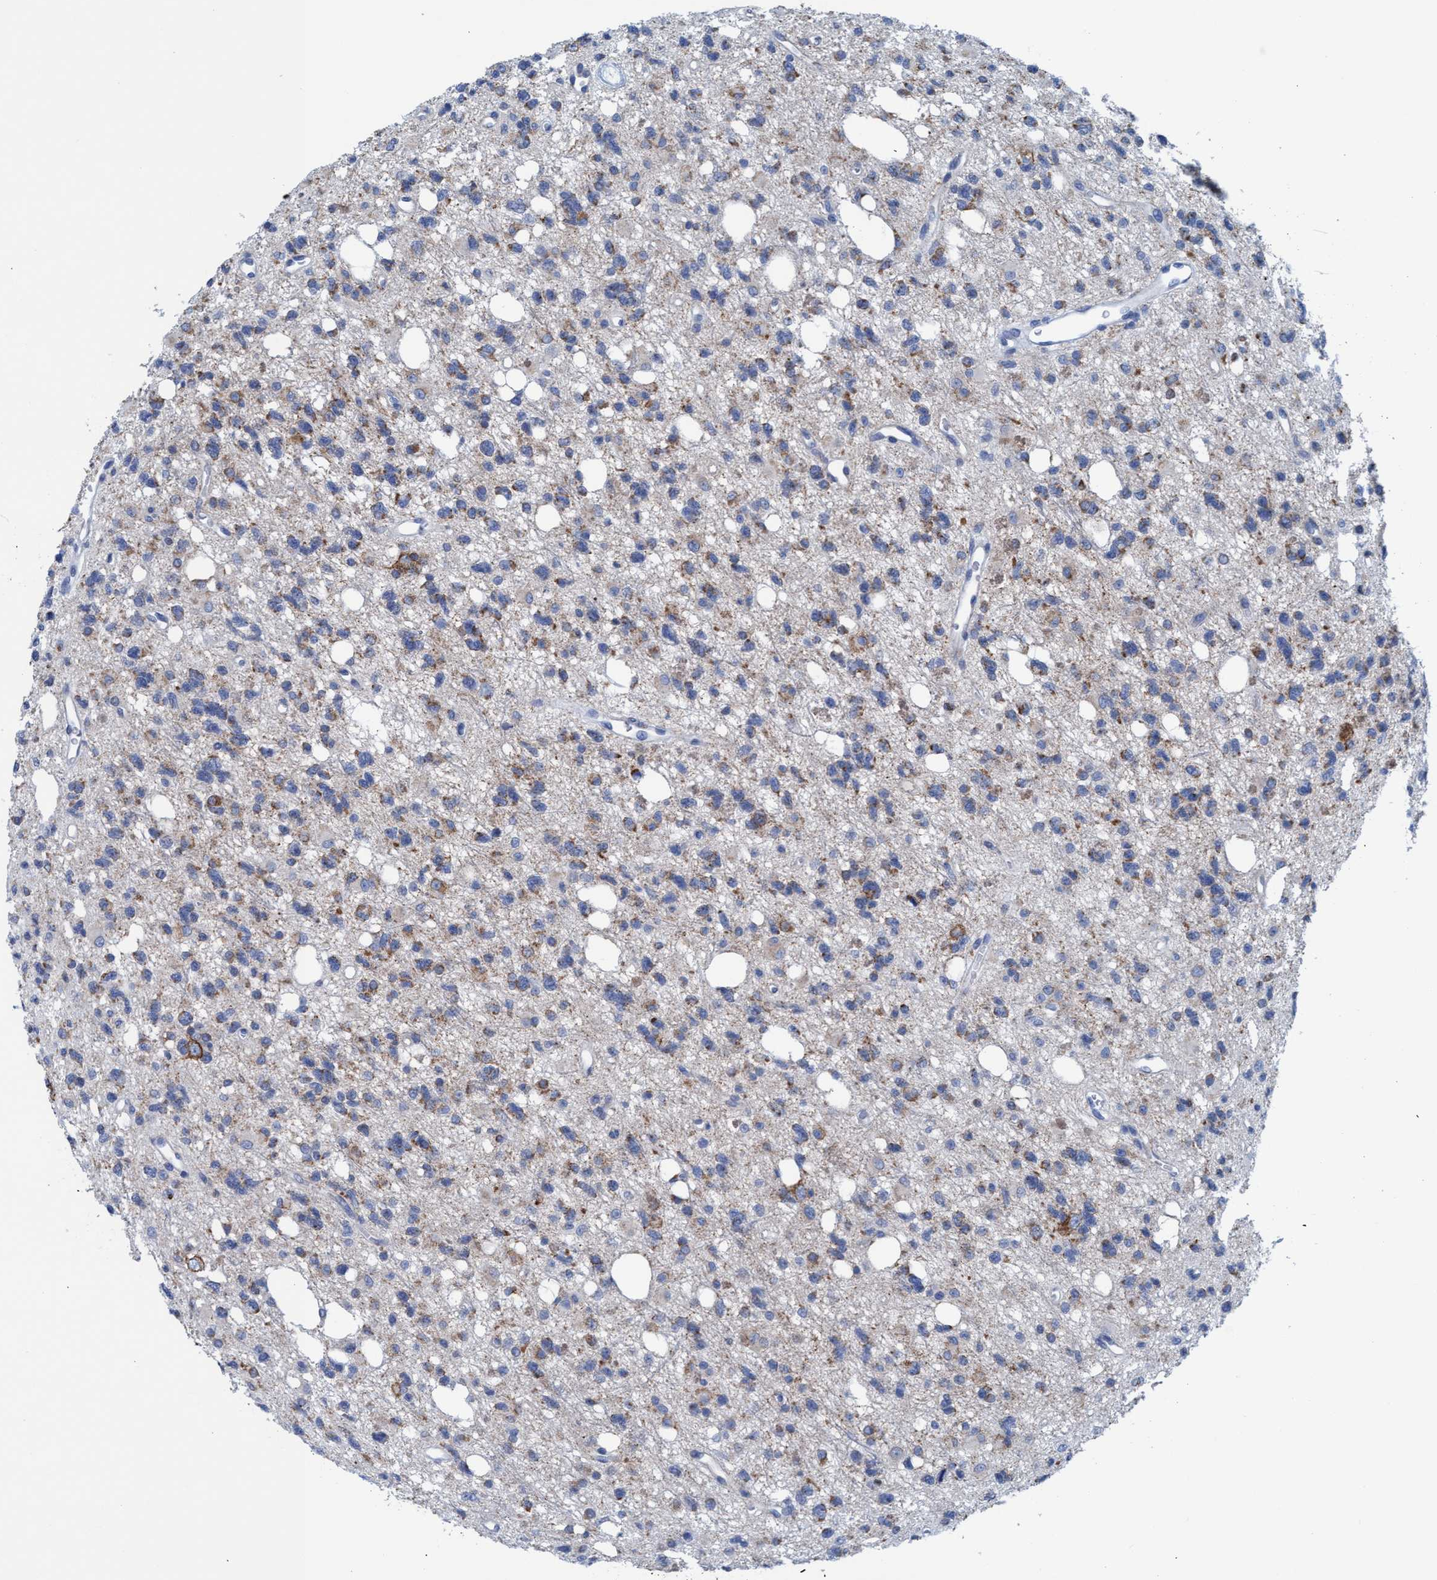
{"staining": {"intensity": "moderate", "quantity": "<25%", "location": "cytoplasmic/membranous"}, "tissue": "glioma", "cell_type": "Tumor cells", "image_type": "cancer", "snomed": [{"axis": "morphology", "description": "Glioma, malignant, High grade"}, {"axis": "topography", "description": "Brain"}], "caption": "A low amount of moderate cytoplasmic/membranous staining is identified in approximately <25% of tumor cells in glioma tissue. Using DAB (brown) and hematoxylin (blue) stains, captured at high magnification using brightfield microscopy.", "gene": "GGA3", "patient": {"sex": "female", "age": 62}}